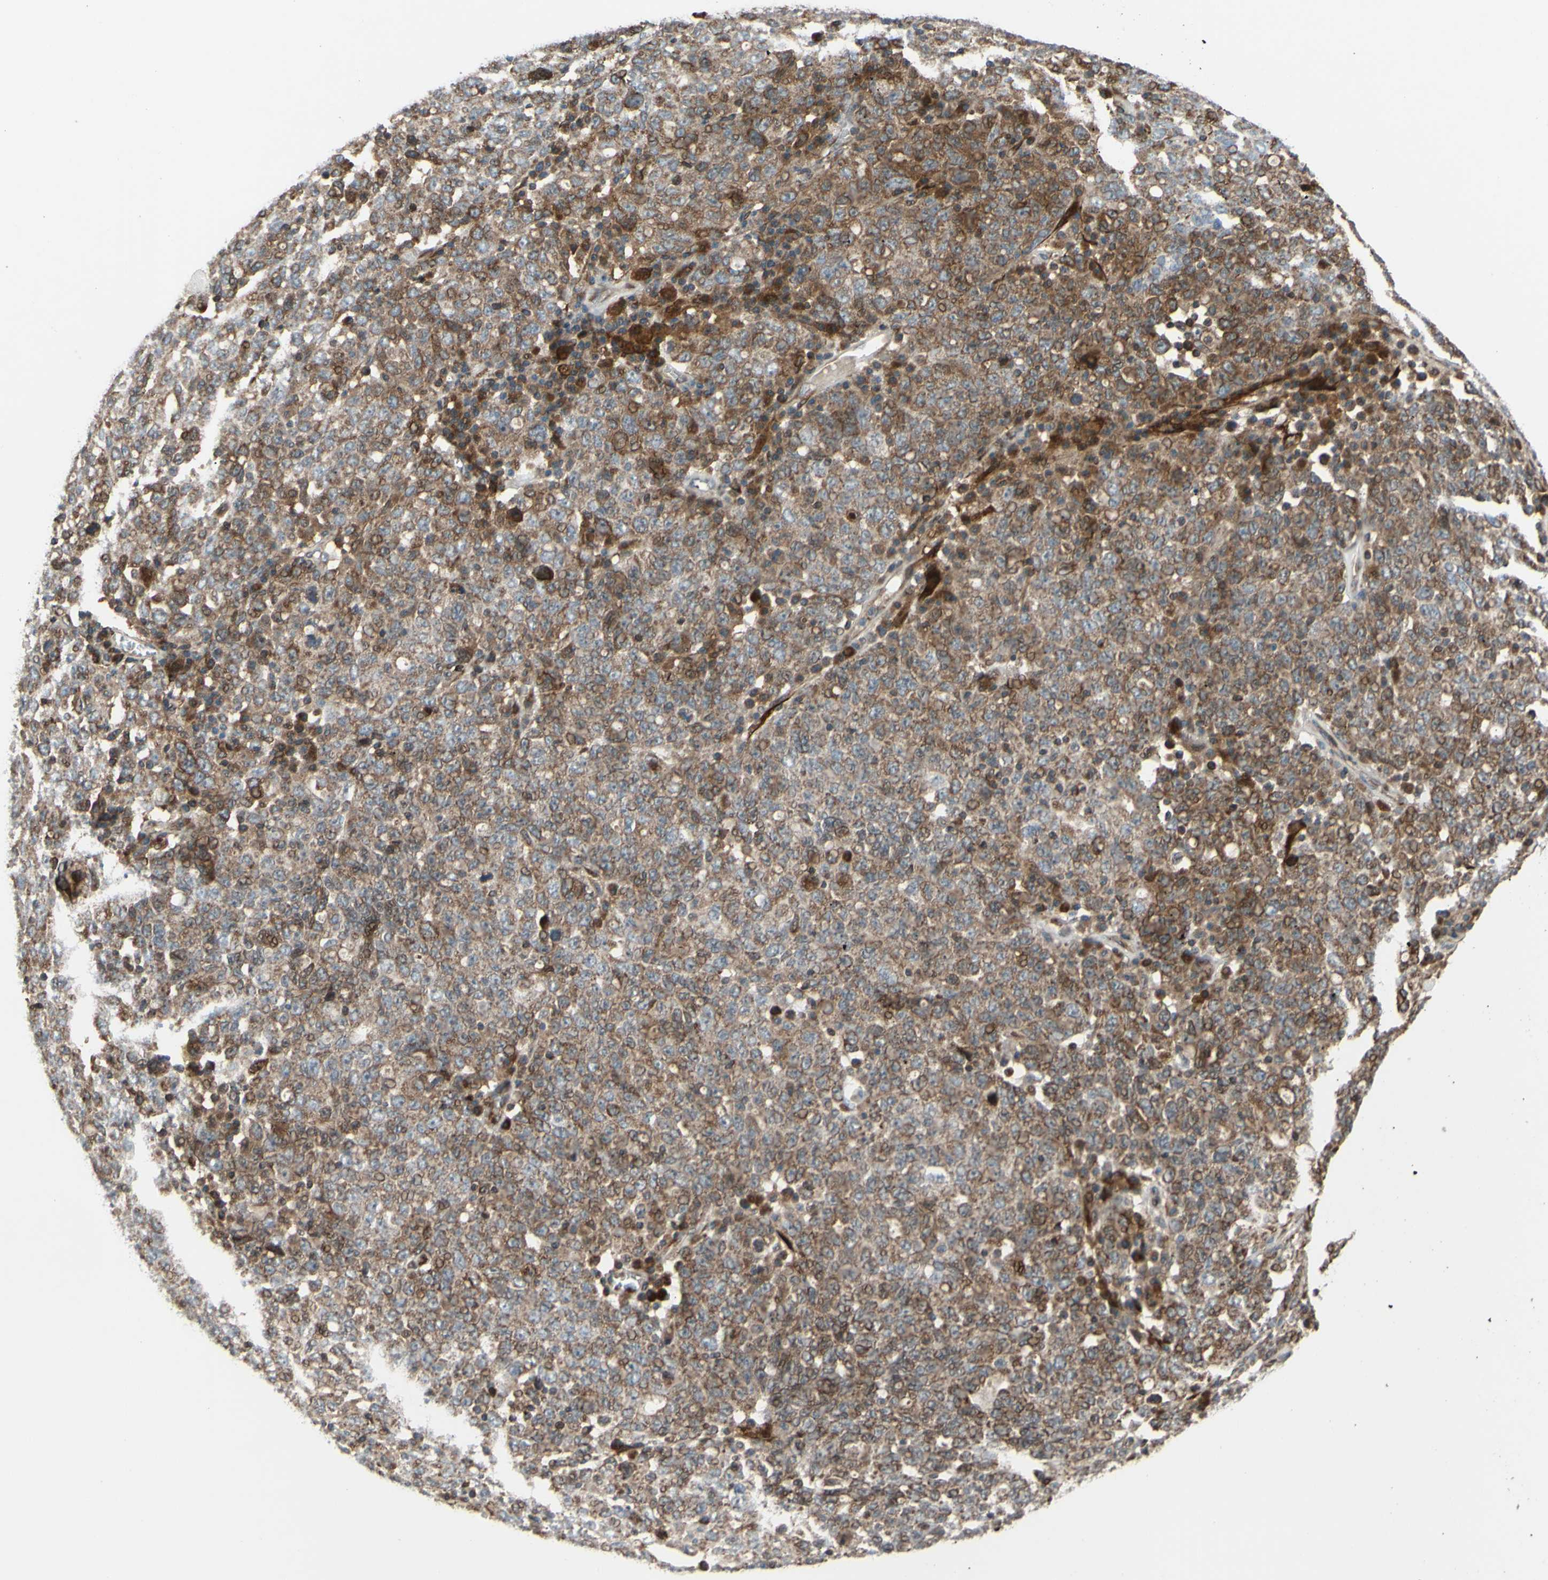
{"staining": {"intensity": "moderate", "quantity": ">75%", "location": "cytoplasmic/membranous"}, "tissue": "ovarian cancer", "cell_type": "Tumor cells", "image_type": "cancer", "snomed": [{"axis": "morphology", "description": "Carcinoma, endometroid"}, {"axis": "topography", "description": "Ovary"}], "caption": "A brown stain shows moderate cytoplasmic/membranous staining of a protein in human endometroid carcinoma (ovarian) tumor cells. Using DAB (3,3'-diaminobenzidine) (brown) and hematoxylin (blue) stains, captured at high magnification using brightfield microscopy.", "gene": "PRAF2", "patient": {"sex": "female", "age": 62}}